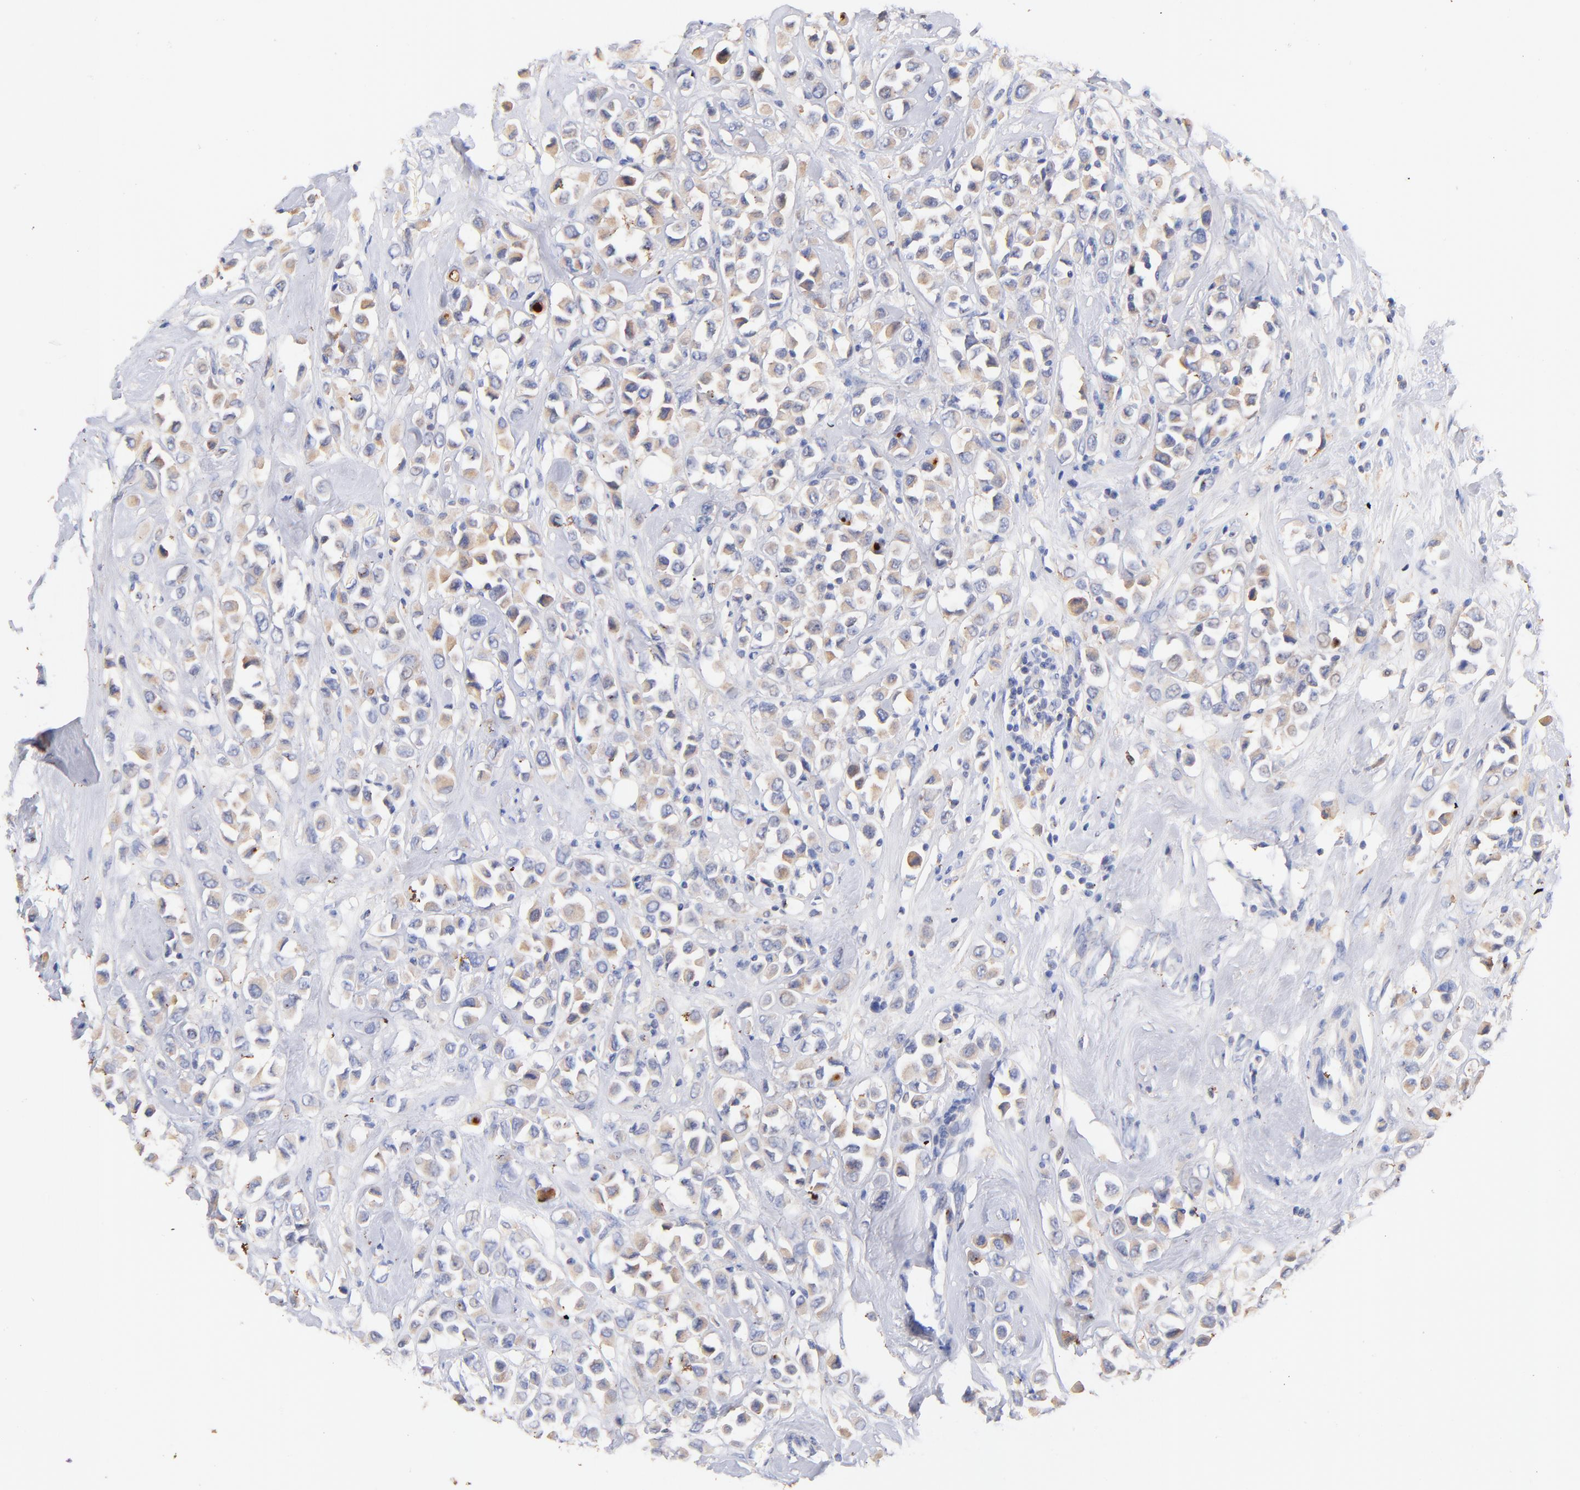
{"staining": {"intensity": "weak", "quantity": ">75%", "location": "cytoplasmic/membranous"}, "tissue": "breast cancer", "cell_type": "Tumor cells", "image_type": "cancer", "snomed": [{"axis": "morphology", "description": "Duct carcinoma"}, {"axis": "topography", "description": "Breast"}], "caption": "Protein analysis of breast intraductal carcinoma tissue displays weak cytoplasmic/membranous staining in approximately >75% of tumor cells. (DAB (3,3'-diaminobenzidine) = brown stain, brightfield microscopy at high magnification).", "gene": "IGLV7-43", "patient": {"sex": "female", "age": 61}}